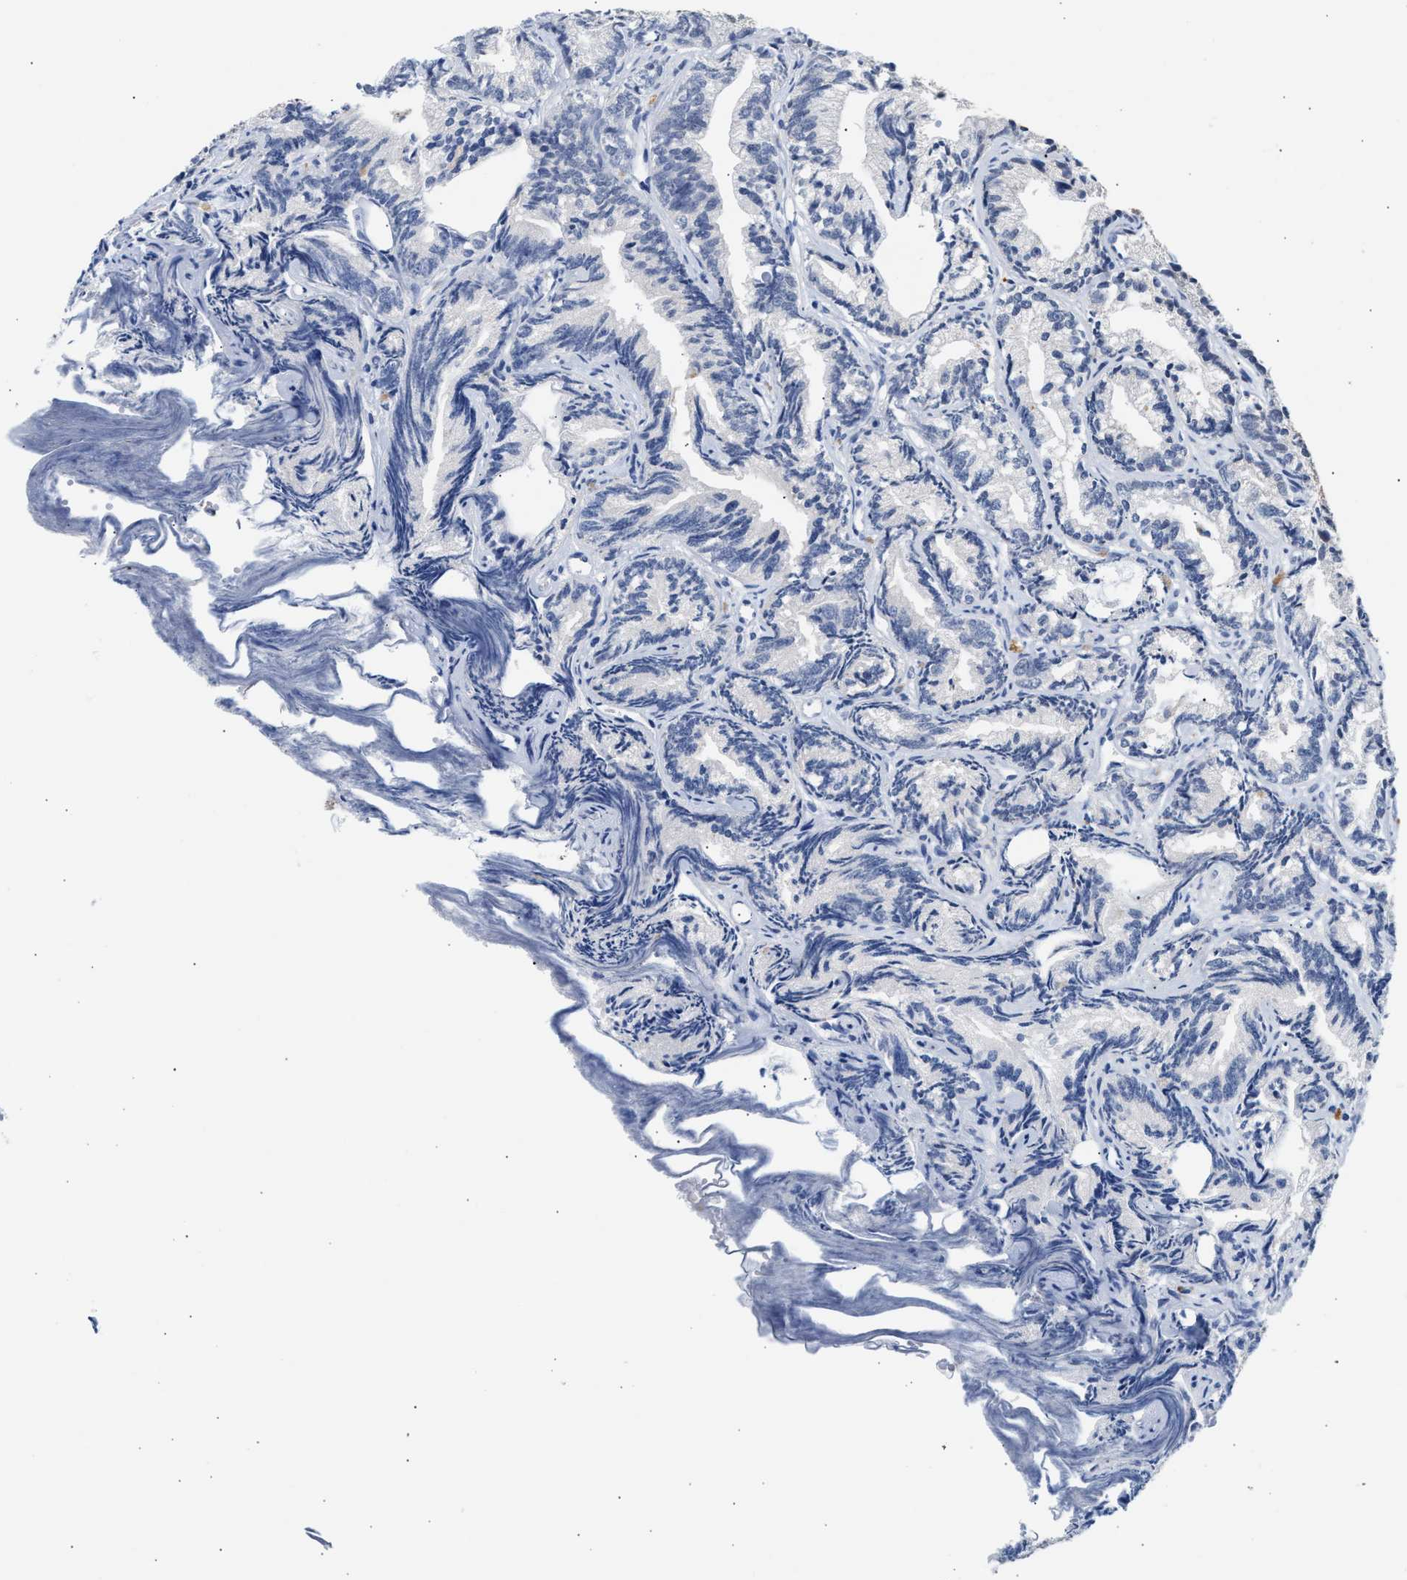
{"staining": {"intensity": "moderate", "quantity": "<25%", "location": "cytoplasmic/membranous"}, "tissue": "prostate cancer", "cell_type": "Tumor cells", "image_type": "cancer", "snomed": [{"axis": "morphology", "description": "Adenocarcinoma, Low grade"}, {"axis": "topography", "description": "Prostate"}], "caption": "Prostate cancer was stained to show a protein in brown. There is low levels of moderate cytoplasmic/membranous staining in about <25% of tumor cells.", "gene": "PPM1L", "patient": {"sex": "male", "age": 89}}